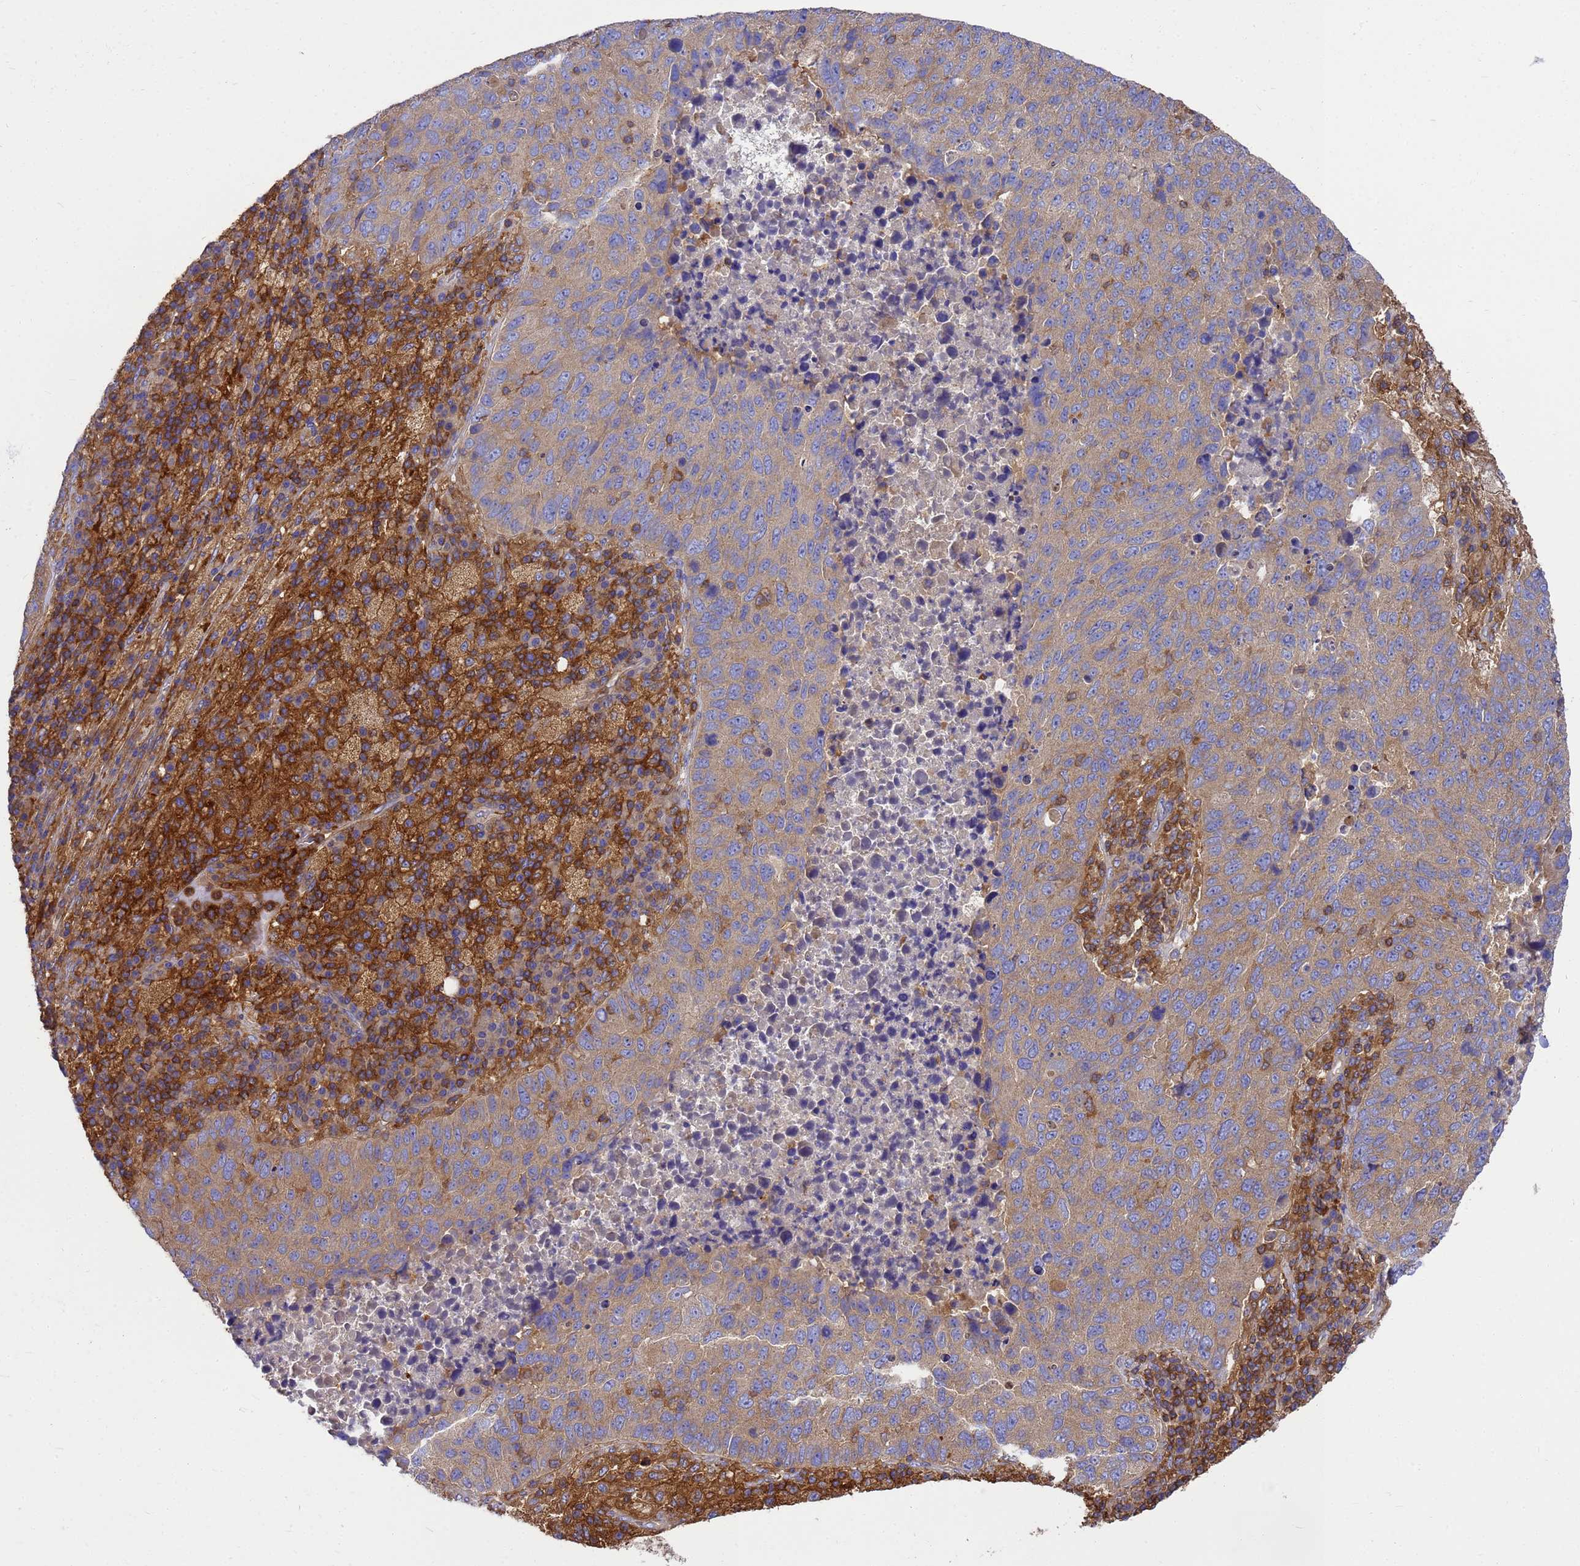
{"staining": {"intensity": "weak", "quantity": ">75%", "location": "cytoplasmic/membranous"}, "tissue": "lung cancer", "cell_type": "Tumor cells", "image_type": "cancer", "snomed": [{"axis": "morphology", "description": "Squamous cell carcinoma, NOS"}, {"axis": "topography", "description": "Lung"}], "caption": "This is an image of immunohistochemistry (IHC) staining of lung squamous cell carcinoma, which shows weak expression in the cytoplasmic/membranous of tumor cells.", "gene": "ZNF235", "patient": {"sex": "male", "age": 73}}